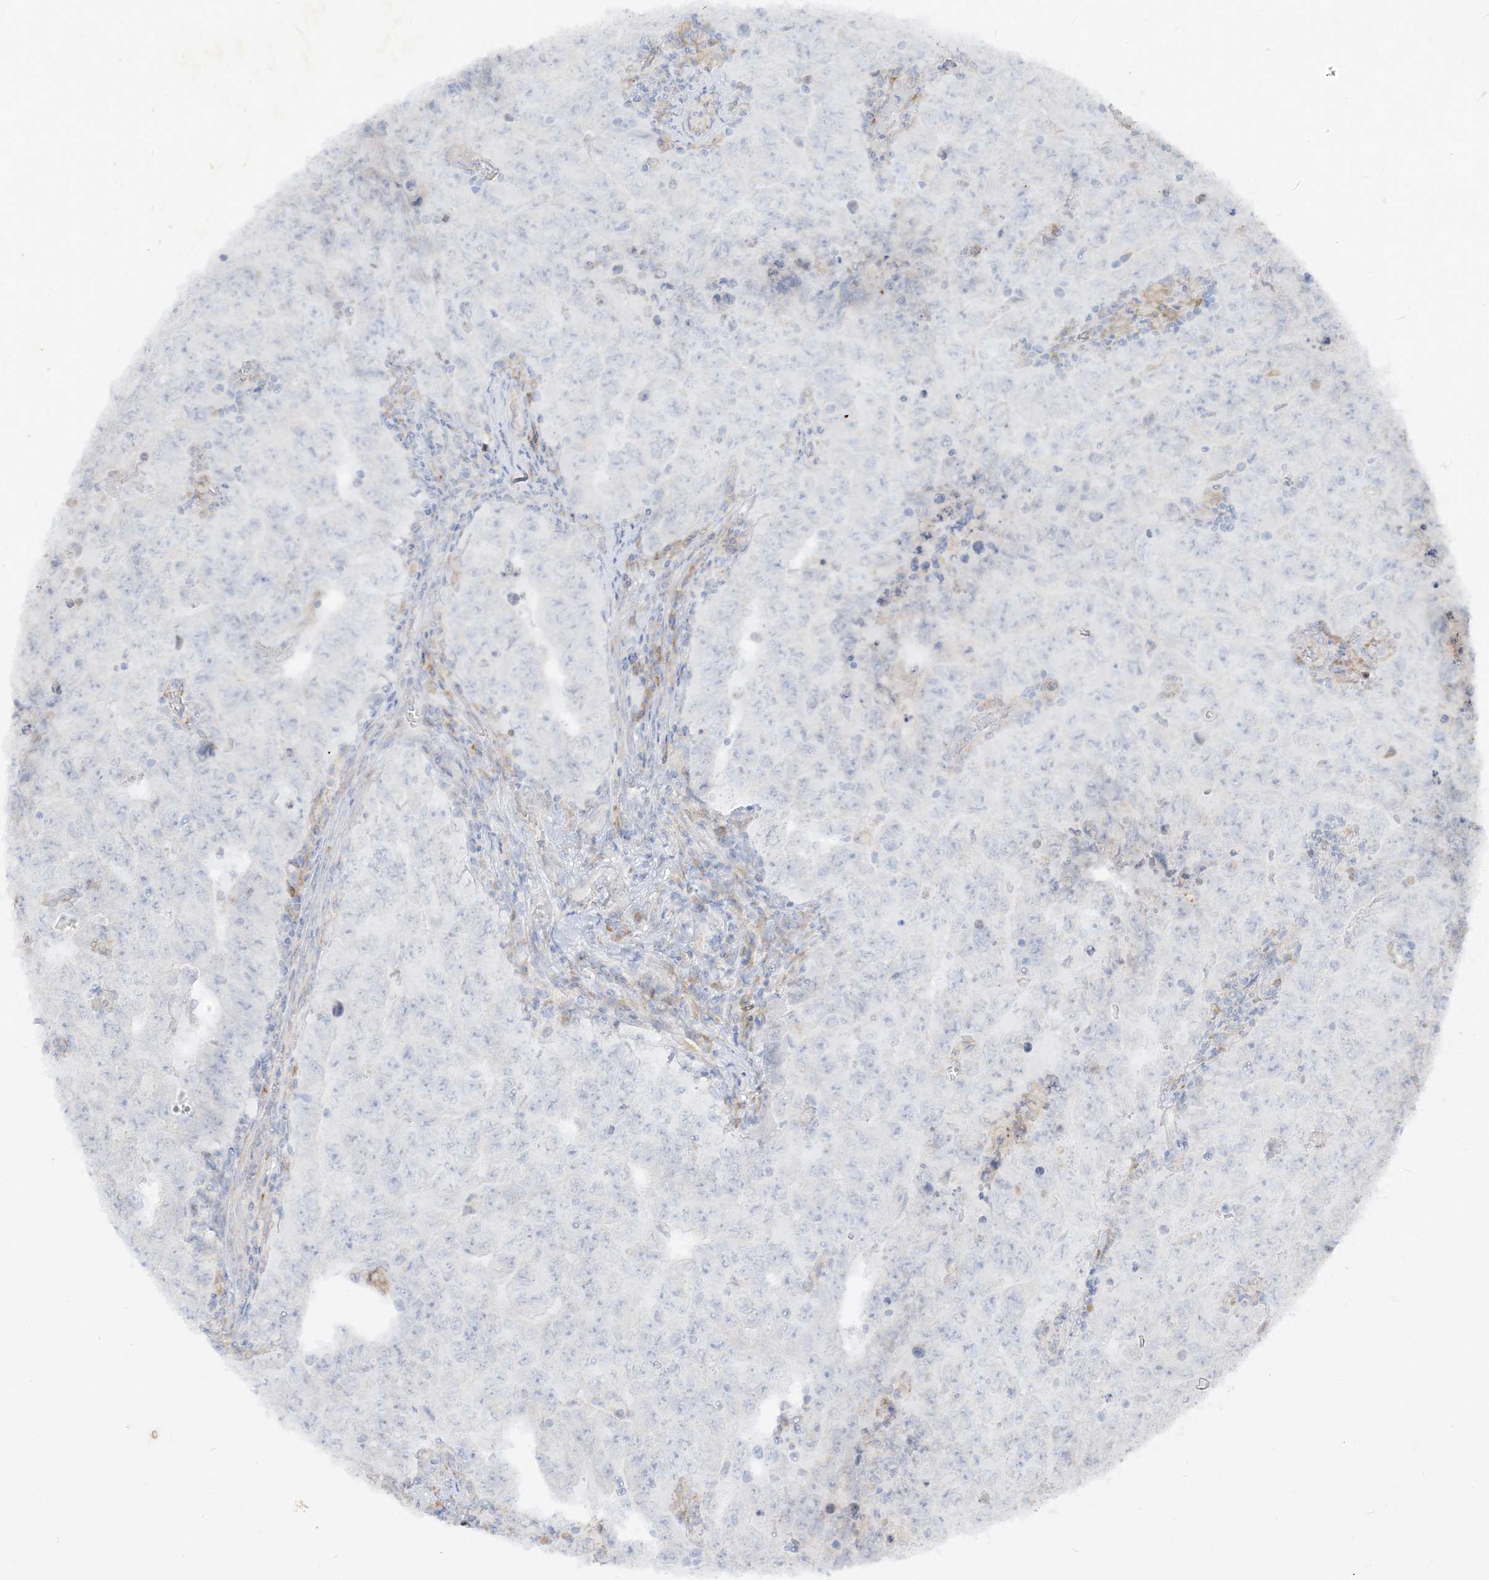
{"staining": {"intensity": "negative", "quantity": "none", "location": "none"}, "tissue": "testis cancer", "cell_type": "Tumor cells", "image_type": "cancer", "snomed": [{"axis": "morphology", "description": "Carcinoma, Embryonal, NOS"}, {"axis": "topography", "description": "Testis"}], "caption": "A micrograph of human embryonal carcinoma (testis) is negative for staining in tumor cells.", "gene": "LOXL3", "patient": {"sex": "male", "age": 26}}